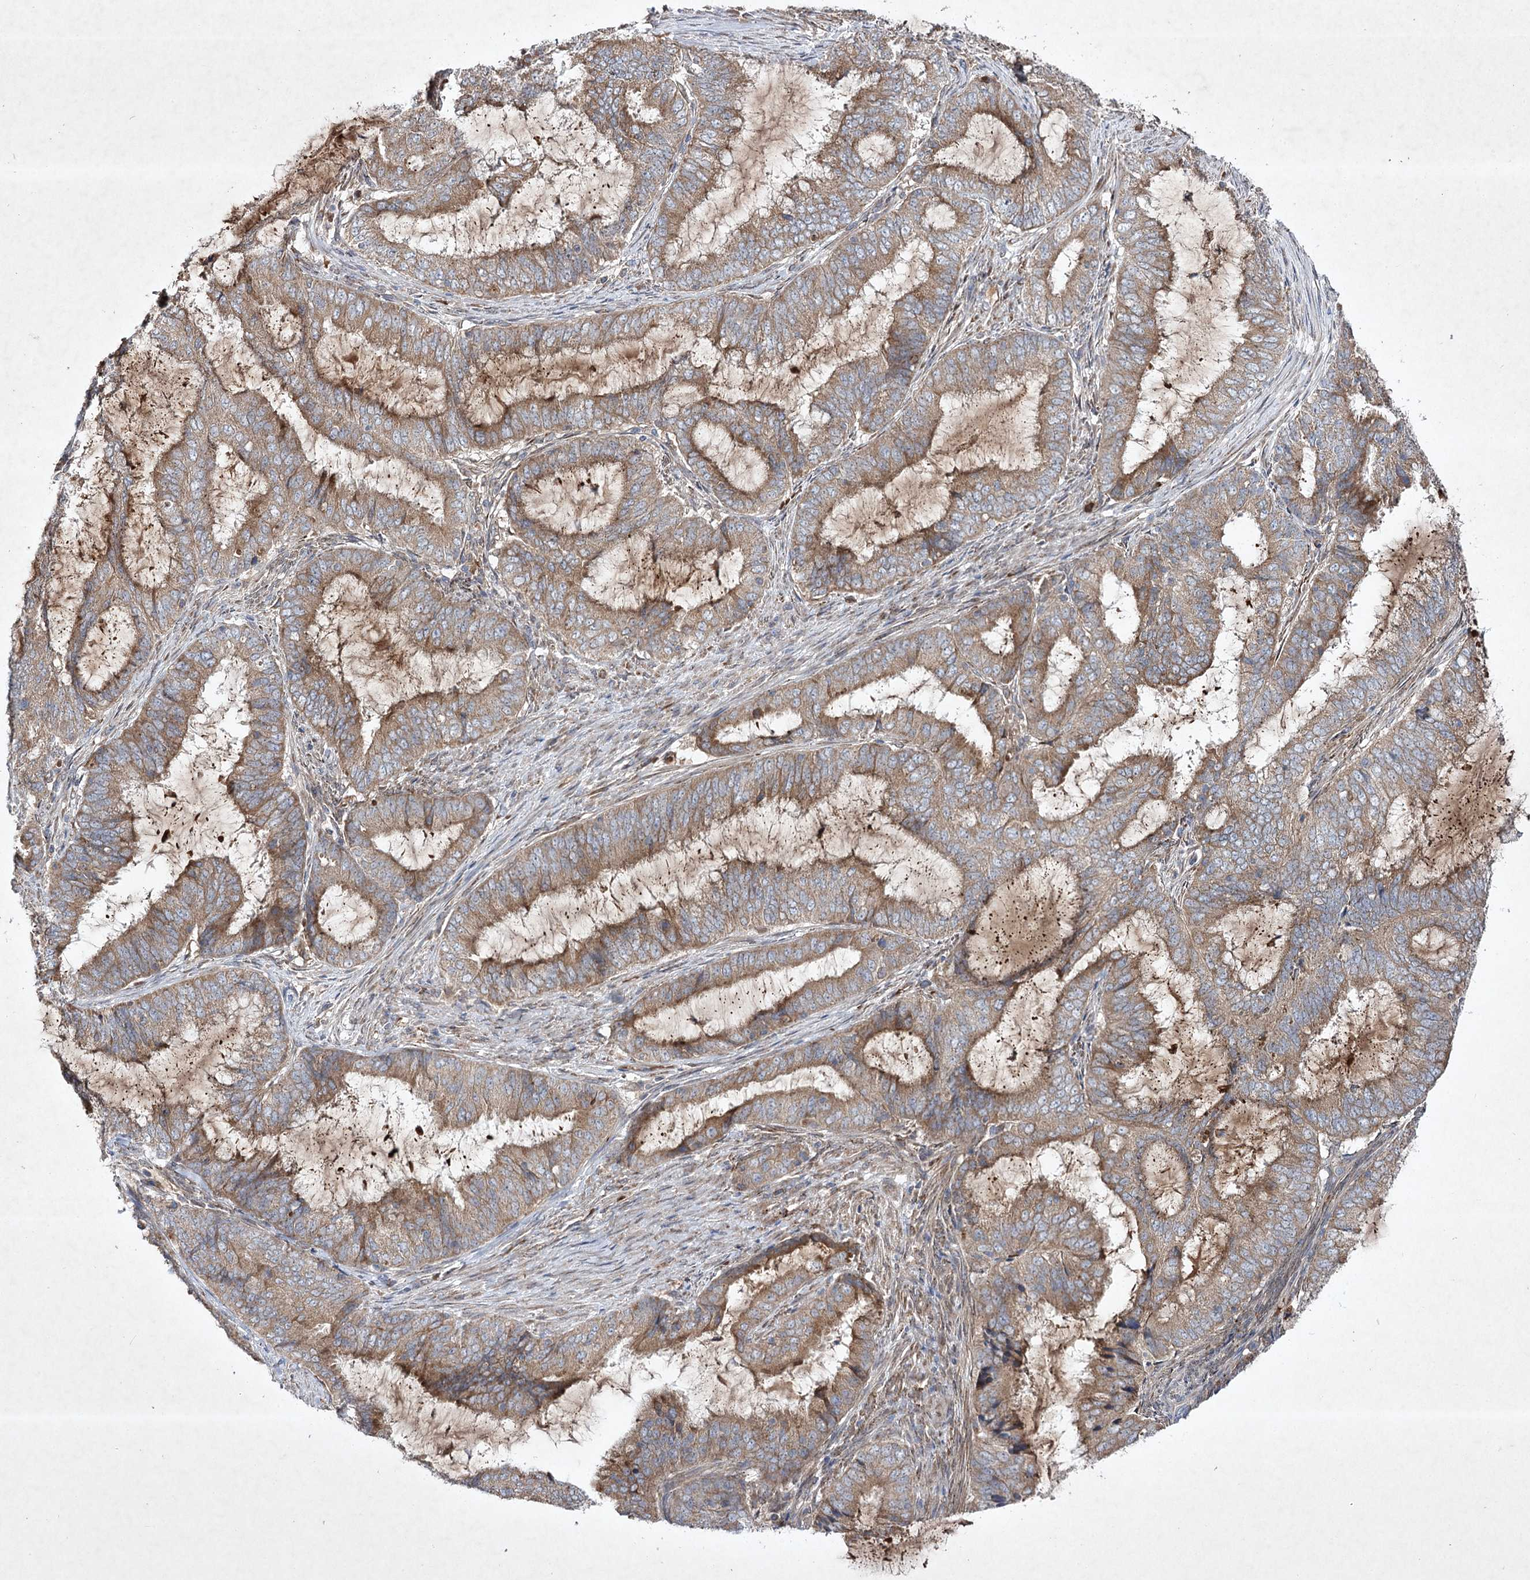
{"staining": {"intensity": "moderate", "quantity": ">75%", "location": "cytoplasmic/membranous"}, "tissue": "endometrial cancer", "cell_type": "Tumor cells", "image_type": "cancer", "snomed": [{"axis": "morphology", "description": "Adenocarcinoma, NOS"}, {"axis": "topography", "description": "Endometrium"}], "caption": "Protein staining demonstrates moderate cytoplasmic/membranous positivity in approximately >75% of tumor cells in endometrial cancer (adenocarcinoma).", "gene": "ALG9", "patient": {"sex": "female", "age": 51}}